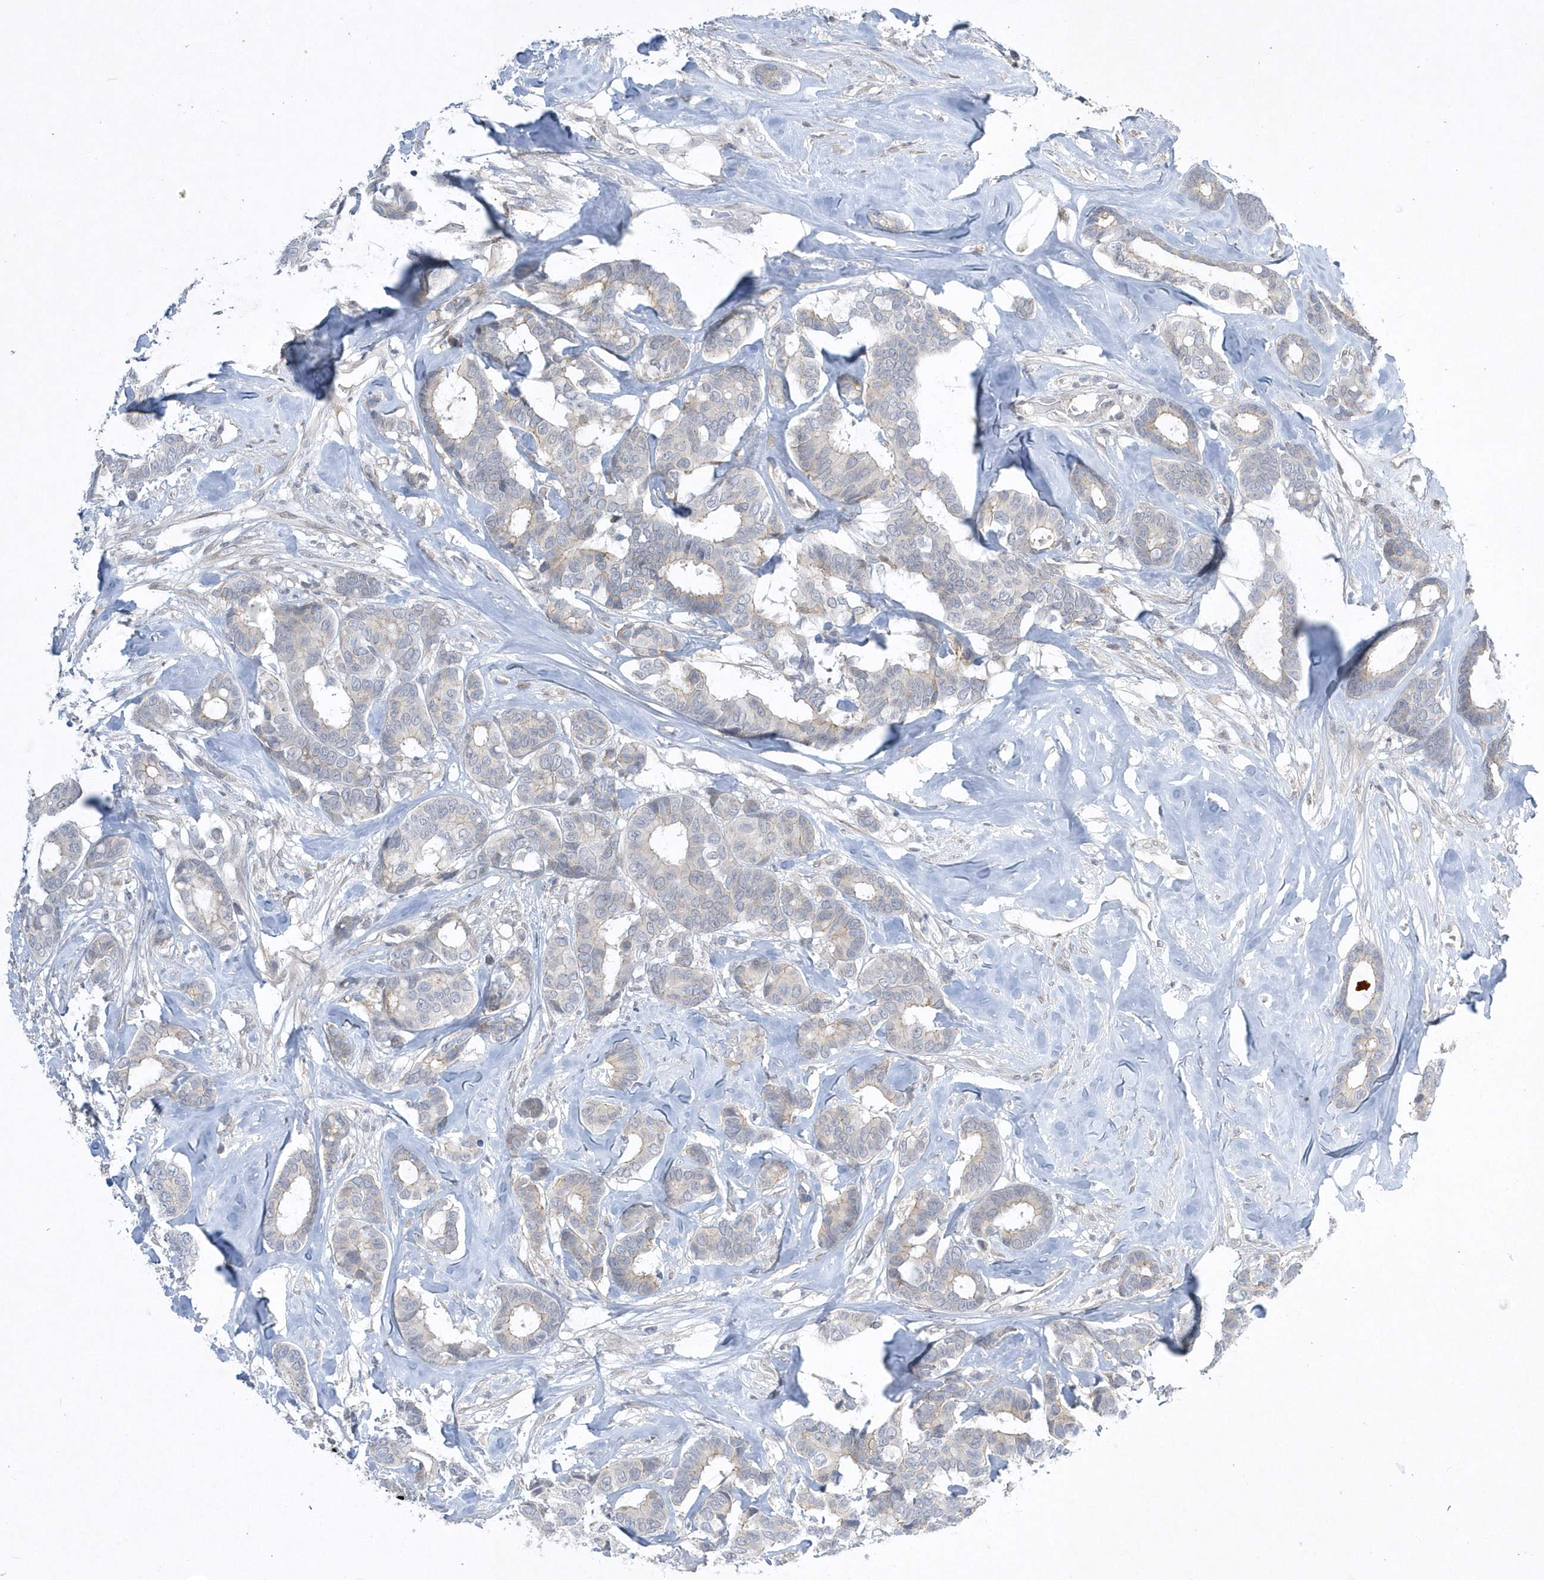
{"staining": {"intensity": "negative", "quantity": "none", "location": "none"}, "tissue": "breast cancer", "cell_type": "Tumor cells", "image_type": "cancer", "snomed": [{"axis": "morphology", "description": "Duct carcinoma"}, {"axis": "topography", "description": "Breast"}], "caption": "The photomicrograph displays no staining of tumor cells in breast cancer (invasive ductal carcinoma).", "gene": "ZC3H12D", "patient": {"sex": "female", "age": 87}}